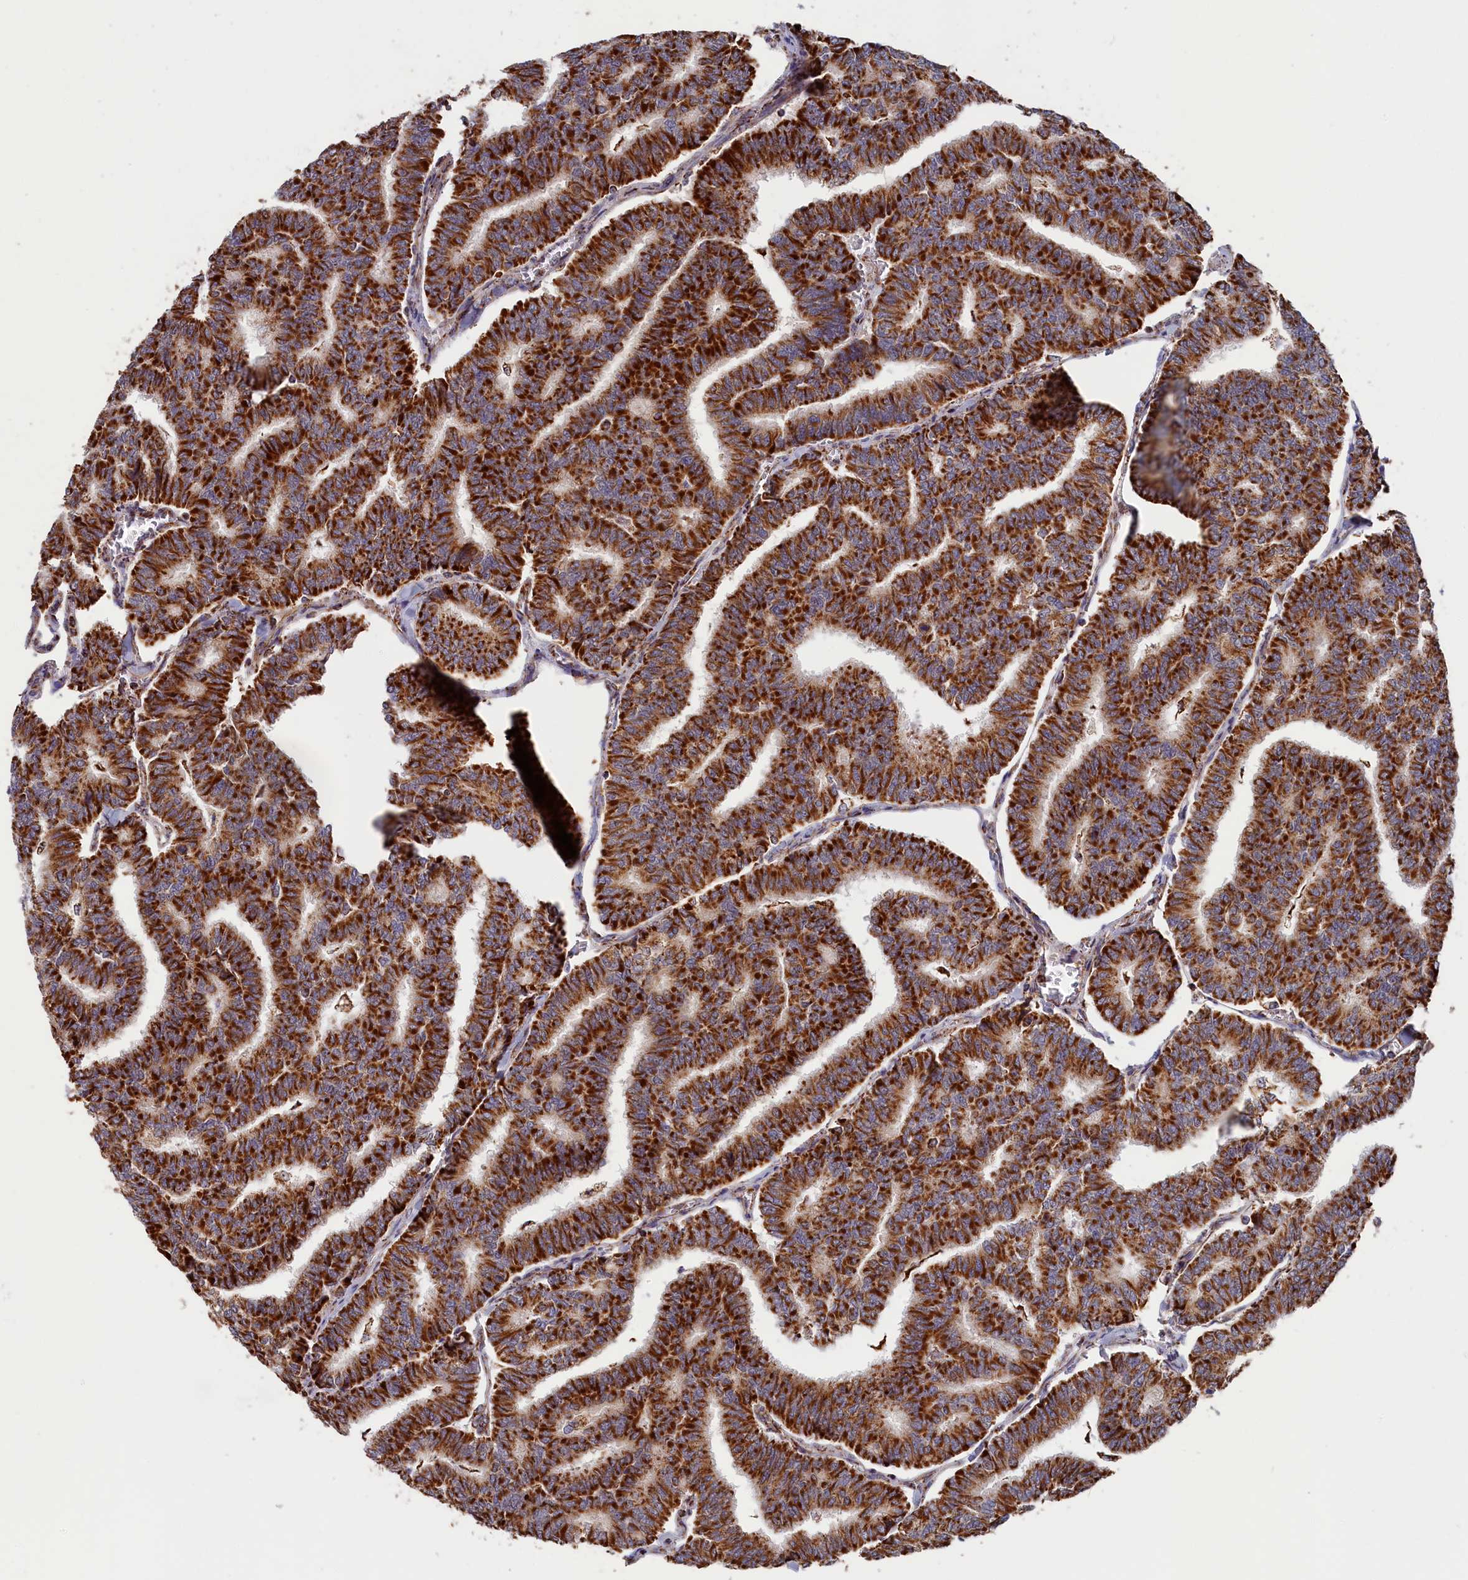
{"staining": {"intensity": "strong", "quantity": ">75%", "location": "cytoplasmic/membranous"}, "tissue": "thyroid cancer", "cell_type": "Tumor cells", "image_type": "cancer", "snomed": [{"axis": "morphology", "description": "Papillary adenocarcinoma, NOS"}, {"axis": "topography", "description": "Thyroid gland"}], "caption": "Protein analysis of thyroid cancer (papillary adenocarcinoma) tissue displays strong cytoplasmic/membranous expression in approximately >75% of tumor cells.", "gene": "MACROD1", "patient": {"sex": "female", "age": 35}}